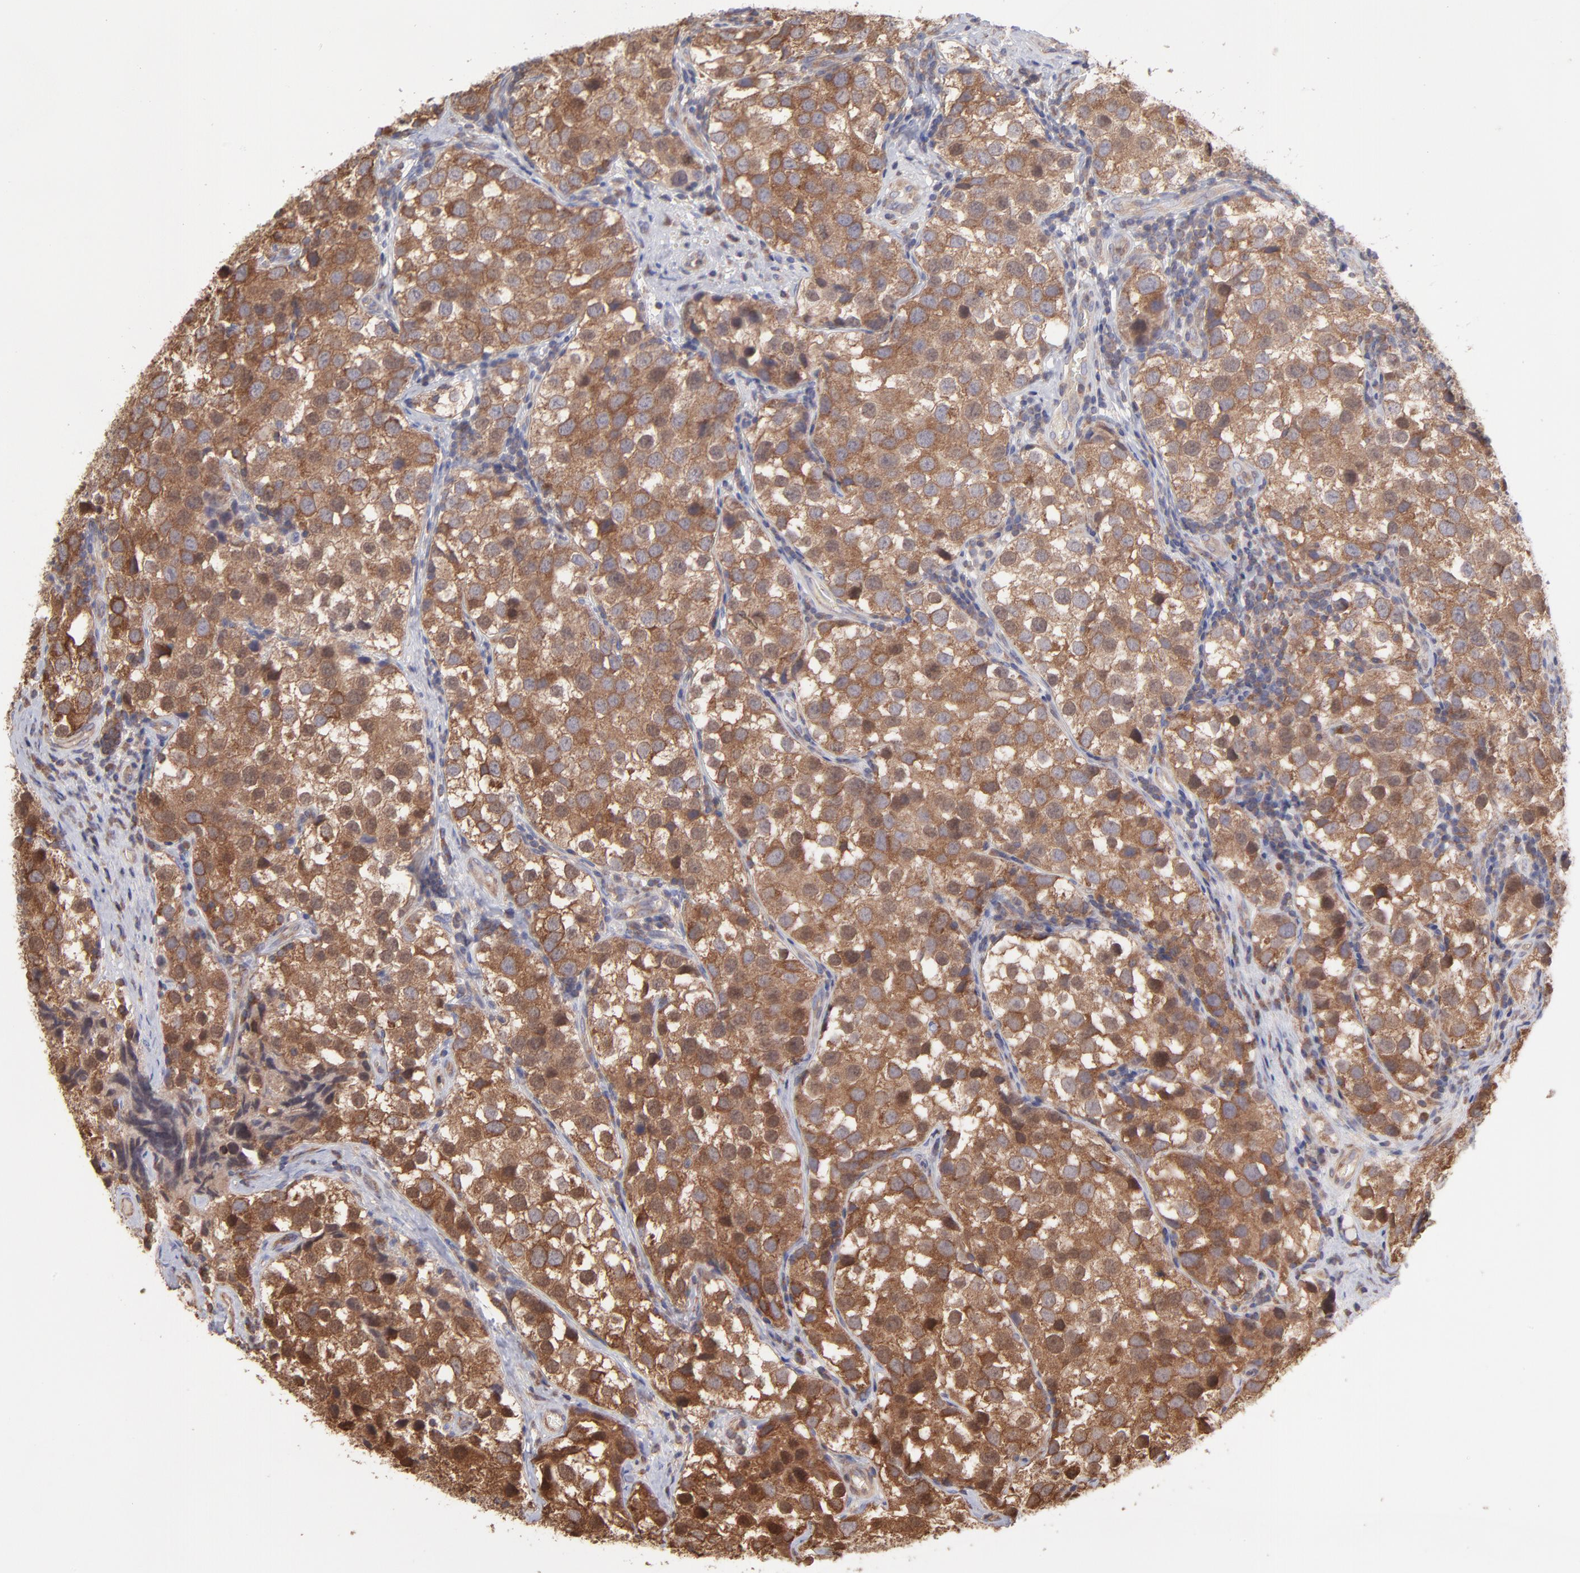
{"staining": {"intensity": "moderate", "quantity": ">75%", "location": "cytoplasmic/membranous"}, "tissue": "testis cancer", "cell_type": "Tumor cells", "image_type": "cancer", "snomed": [{"axis": "morphology", "description": "Seminoma, NOS"}, {"axis": "topography", "description": "Testis"}], "caption": "This image demonstrates immunohistochemistry (IHC) staining of testis cancer (seminoma), with medium moderate cytoplasmic/membranous expression in about >75% of tumor cells.", "gene": "MAPRE1", "patient": {"sex": "male", "age": 39}}